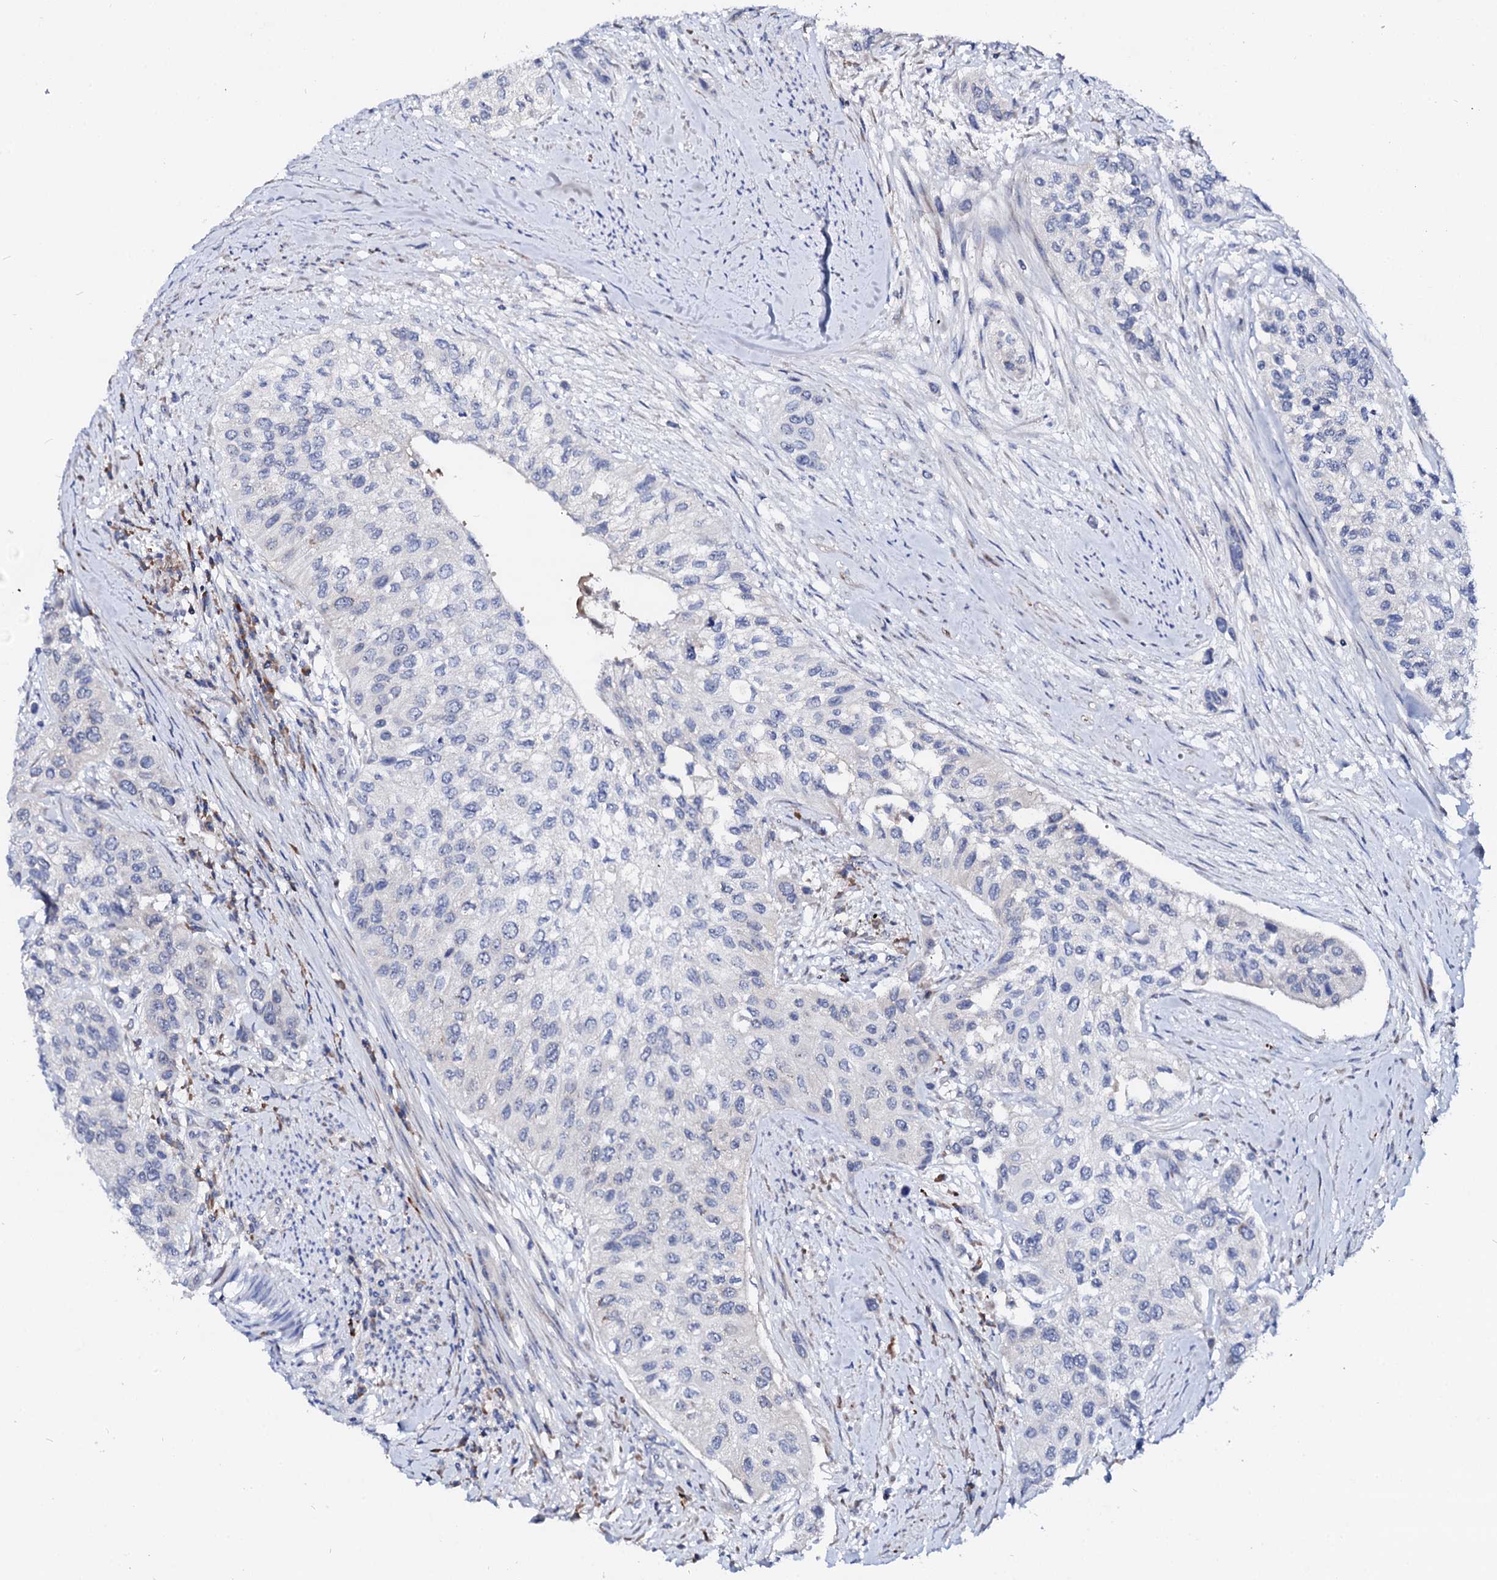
{"staining": {"intensity": "negative", "quantity": "none", "location": "none"}, "tissue": "urothelial cancer", "cell_type": "Tumor cells", "image_type": "cancer", "snomed": [{"axis": "morphology", "description": "Normal tissue, NOS"}, {"axis": "morphology", "description": "Urothelial carcinoma, High grade"}, {"axis": "topography", "description": "Vascular tissue"}, {"axis": "topography", "description": "Urinary bladder"}], "caption": "Immunohistochemistry (IHC) histopathology image of urothelial carcinoma (high-grade) stained for a protein (brown), which reveals no staining in tumor cells. (DAB immunohistochemistry, high magnification).", "gene": "BTBD16", "patient": {"sex": "female", "age": 56}}